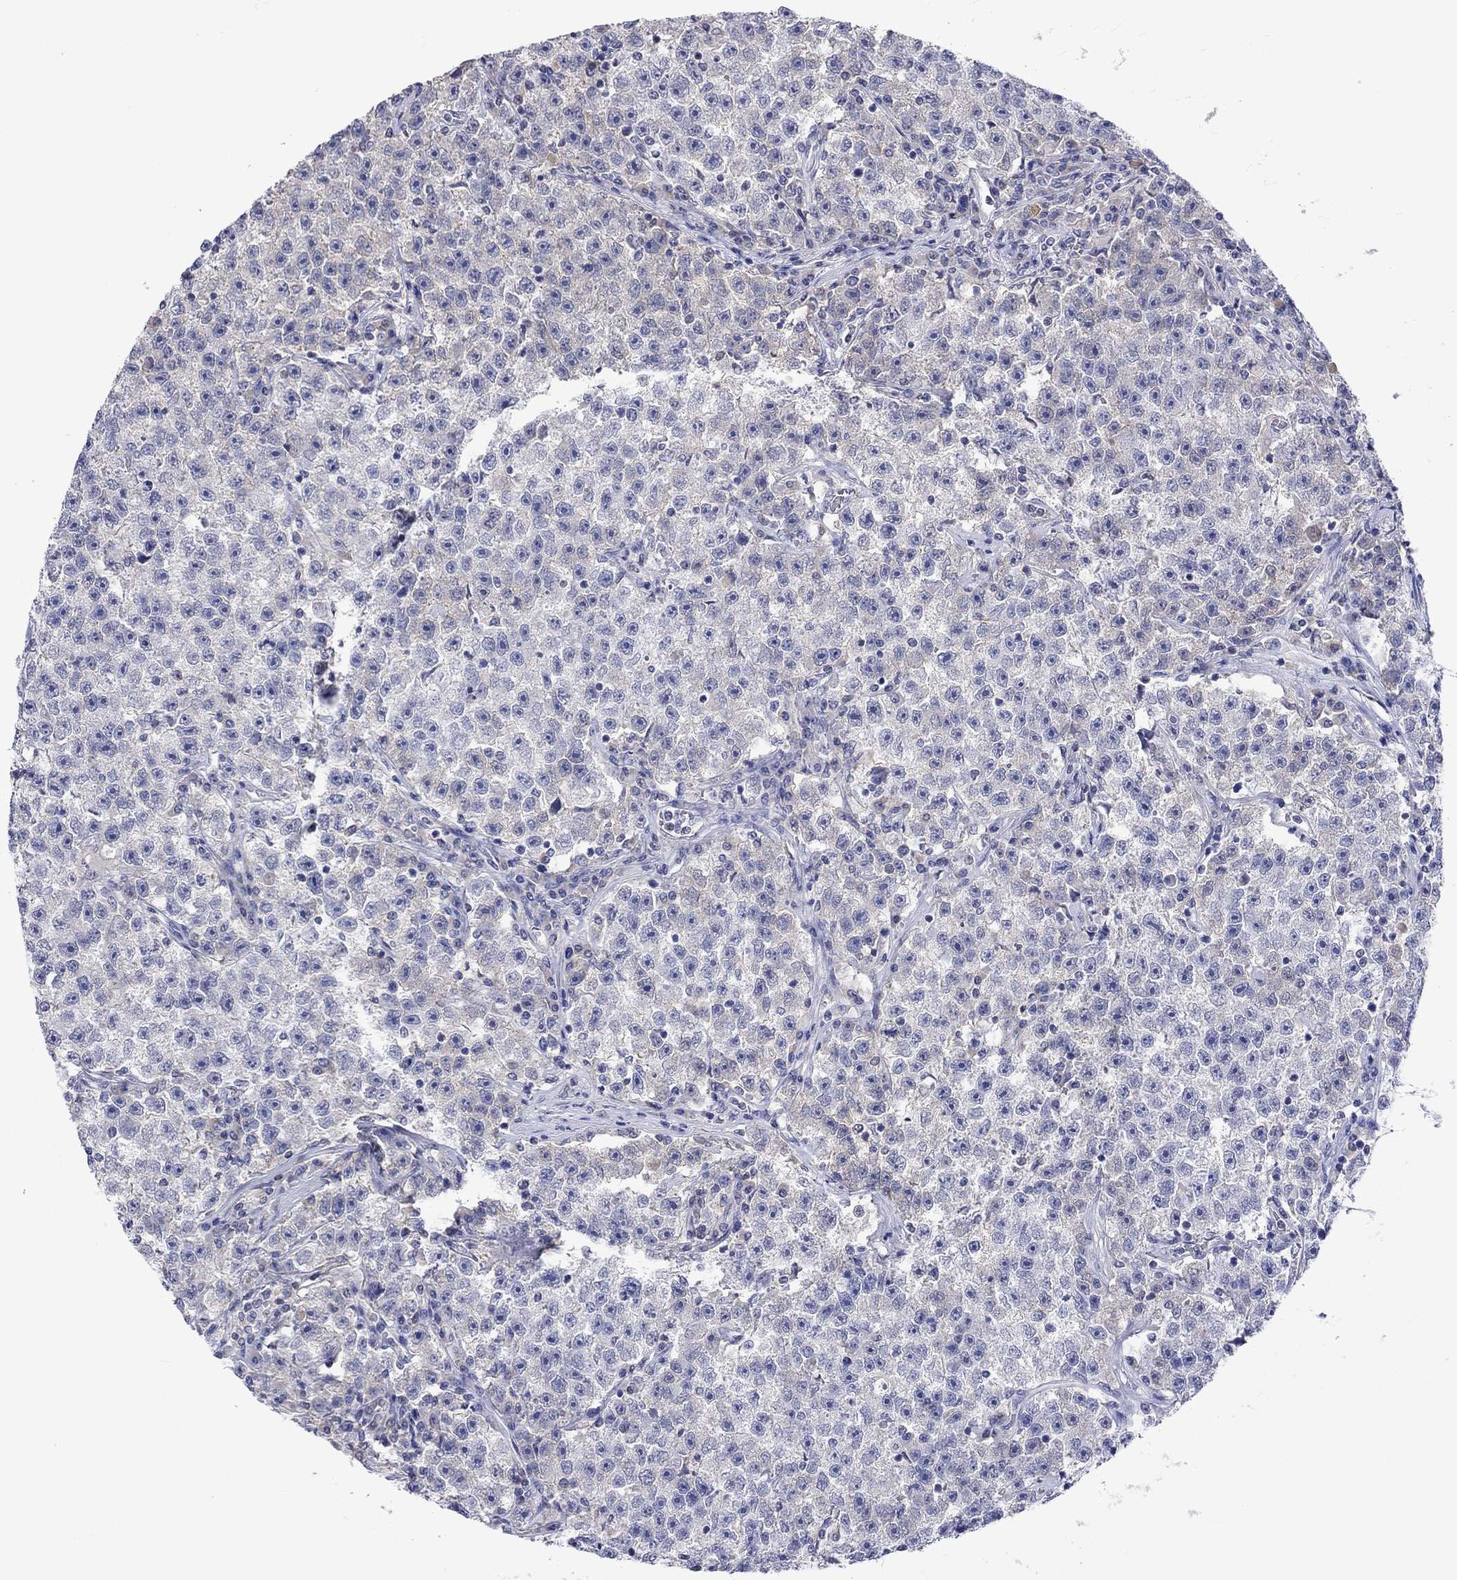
{"staining": {"intensity": "negative", "quantity": "none", "location": "none"}, "tissue": "testis cancer", "cell_type": "Tumor cells", "image_type": "cancer", "snomed": [{"axis": "morphology", "description": "Seminoma, NOS"}, {"axis": "topography", "description": "Testis"}], "caption": "DAB (3,3'-diaminobenzidine) immunohistochemical staining of testis cancer (seminoma) displays no significant expression in tumor cells.", "gene": "LRFN4", "patient": {"sex": "male", "age": 22}}